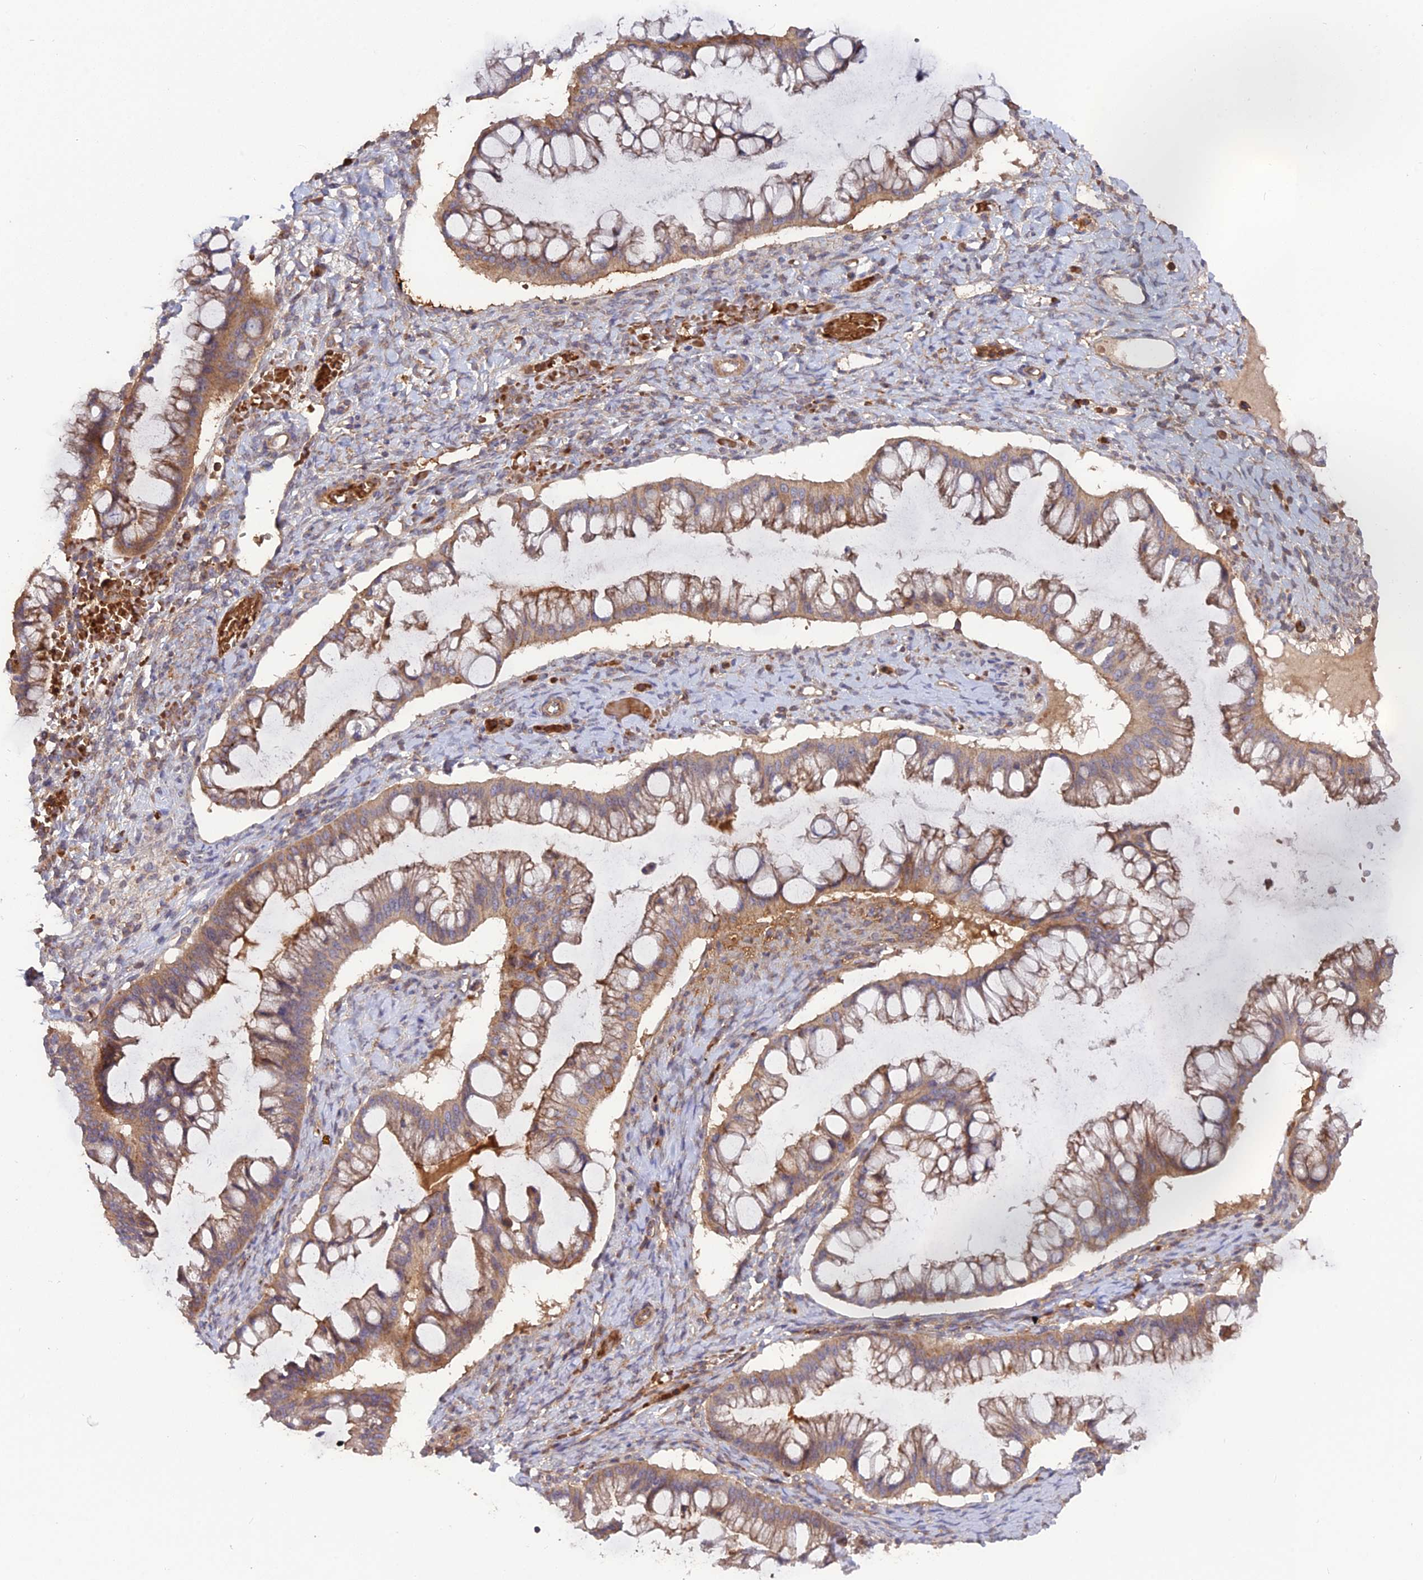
{"staining": {"intensity": "moderate", "quantity": ">75%", "location": "cytoplasmic/membranous"}, "tissue": "ovarian cancer", "cell_type": "Tumor cells", "image_type": "cancer", "snomed": [{"axis": "morphology", "description": "Cystadenocarcinoma, mucinous, NOS"}, {"axis": "topography", "description": "Ovary"}], "caption": "Ovarian mucinous cystadenocarcinoma was stained to show a protein in brown. There is medium levels of moderate cytoplasmic/membranous positivity in approximately >75% of tumor cells. The staining was performed using DAB (3,3'-diaminobenzidine), with brown indicating positive protein expression. Nuclei are stained blue with hematoxylin.", "gene": "CPNE7", "patient": {"sex": "female", "age": 73}}